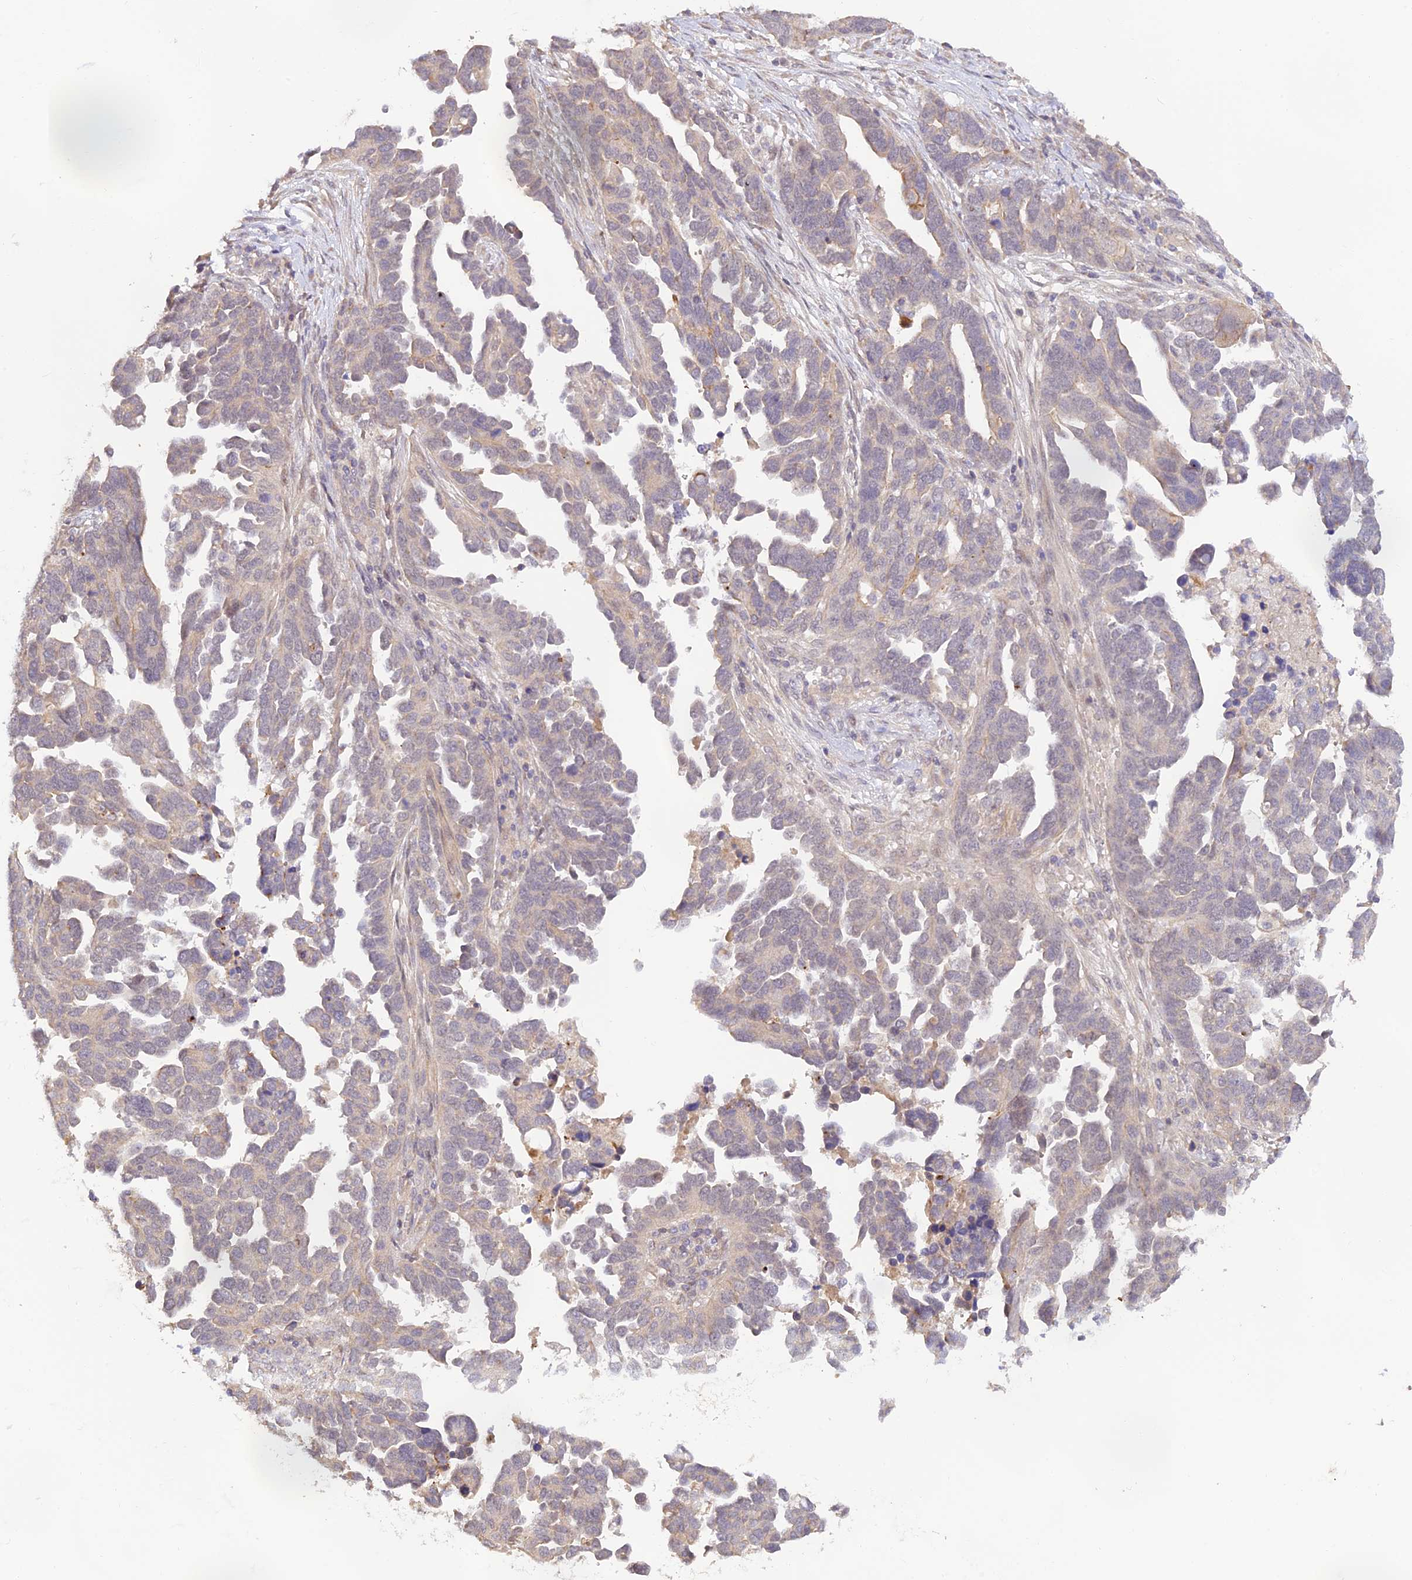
{"staining": {"intensity": "weak", "quantity": "<25%", "location": "cytoplasmic/membranous"}, "tissue": "ovarian cancer", "cell_type": "Tumor cells", "image_type": "cancer", "snomed": [{"axis": "morphology", "description": "Cystadenocarcinoma, serous, NOS"}, {"axis": "topography", "description": "Ovary"}], "caption": "Immunohistochemistry (IHC) image of human serous cystadenocarcinoma (ovarian) stained for a protein (brown), which displays no staining in tumor cells.", "gene": "CAMSAP3", "patient": {"sex": "female", "age": 54}}